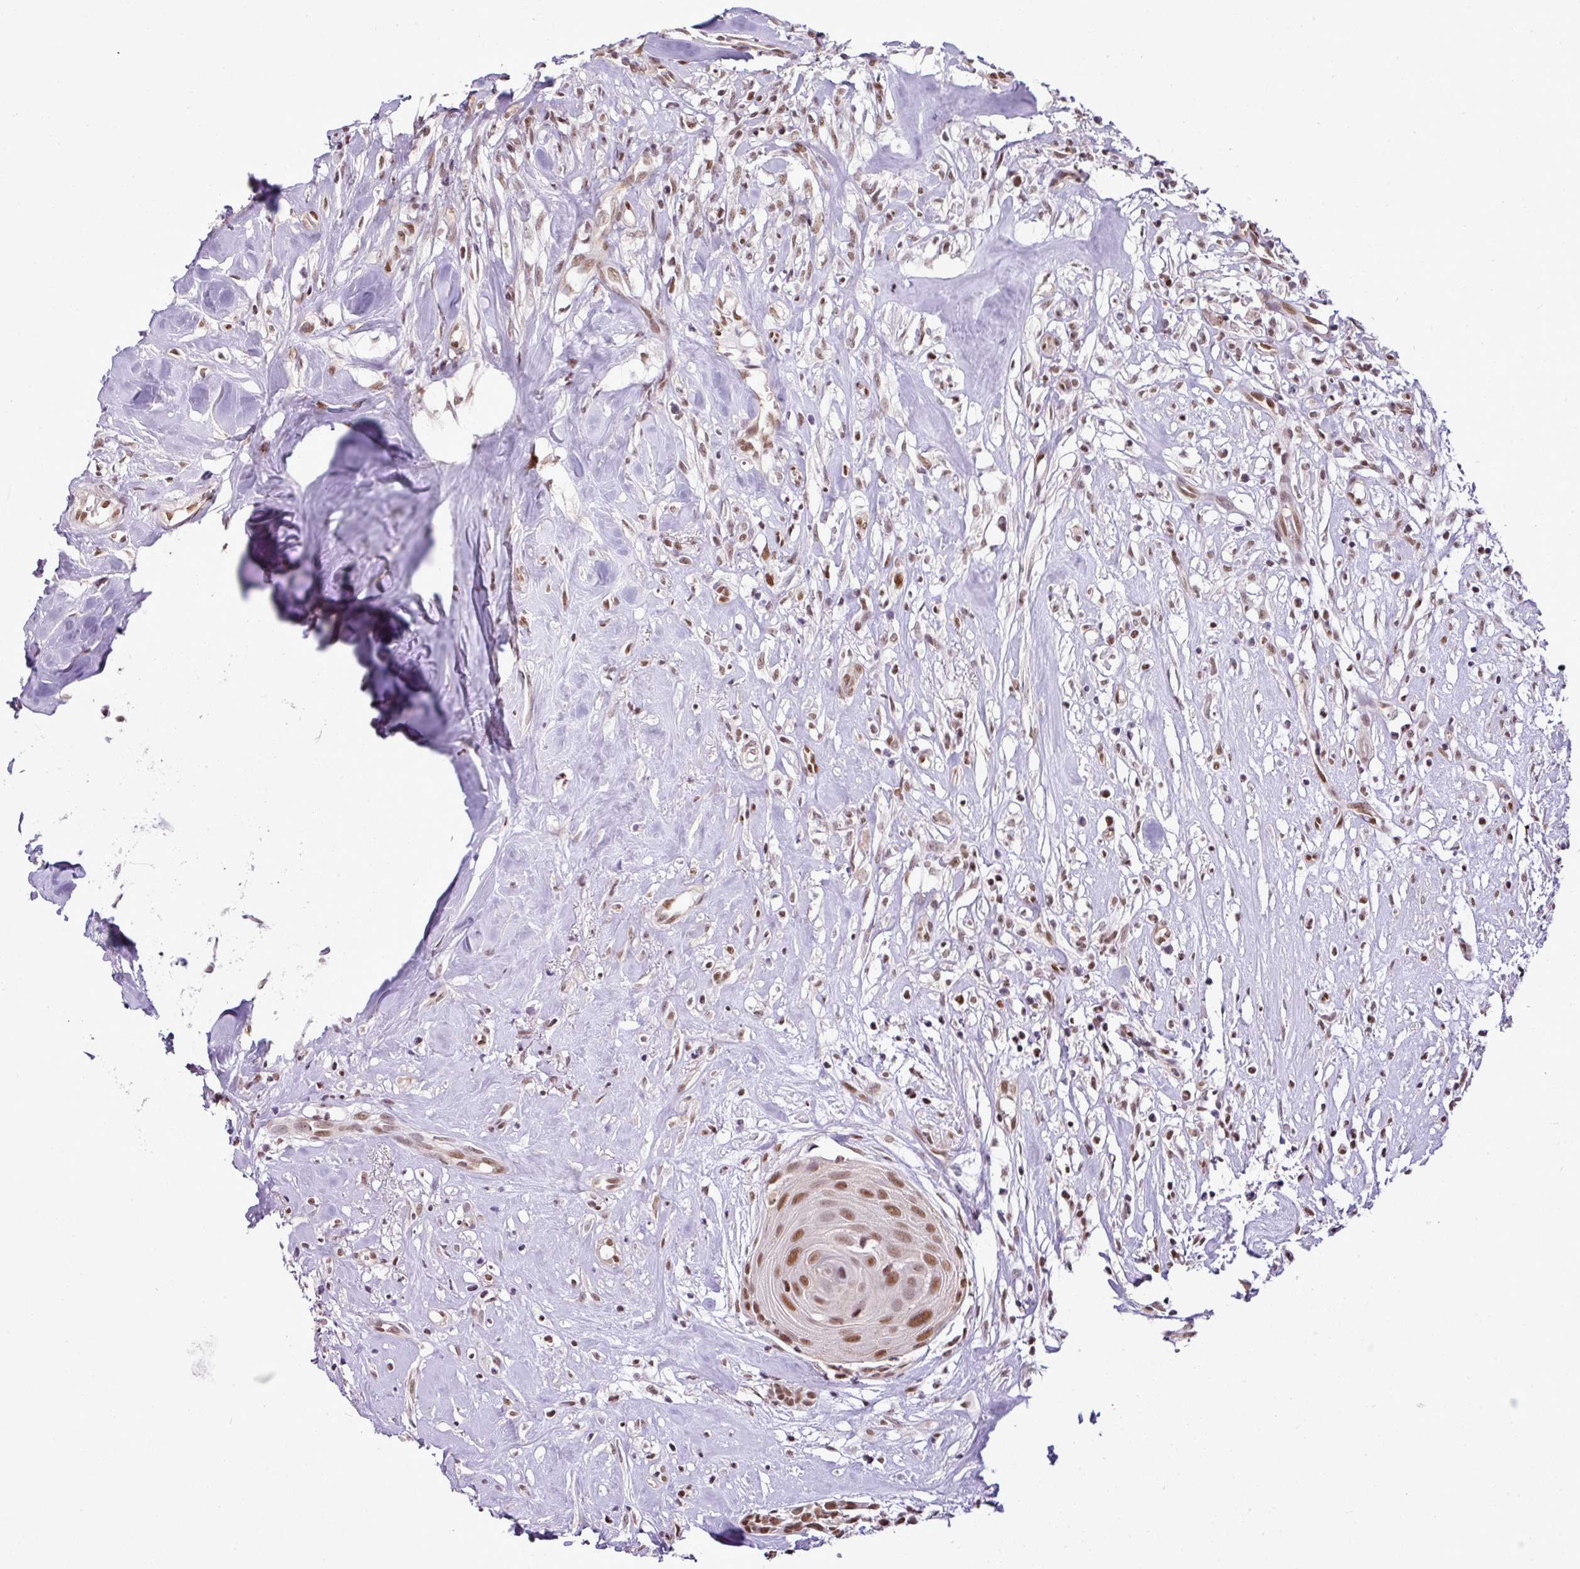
{"staining": {"intensity": "moderate", "quantity": ">75%", "location": "nuclear"}, "tissue": "head and neck cancer", "cell_type": "Tumor cells", "image_type": "cancer", "snomed": [{"axis": "morphology", "description": "Adenocarcinoma, NOS"}, {"axis": "topography", "description": "Subcutis"}, {"axis": "topography", "description": "Head-Neck"}], "caption": "Immunohistochemical staining of adenocarcinoma (head and neck) demonstrates medium levels of moderate nuclear protein positivity in approximately >75% of tumor cells.", "gene": "PGAP4", "patient": {"sex": "female", "age": 73}}